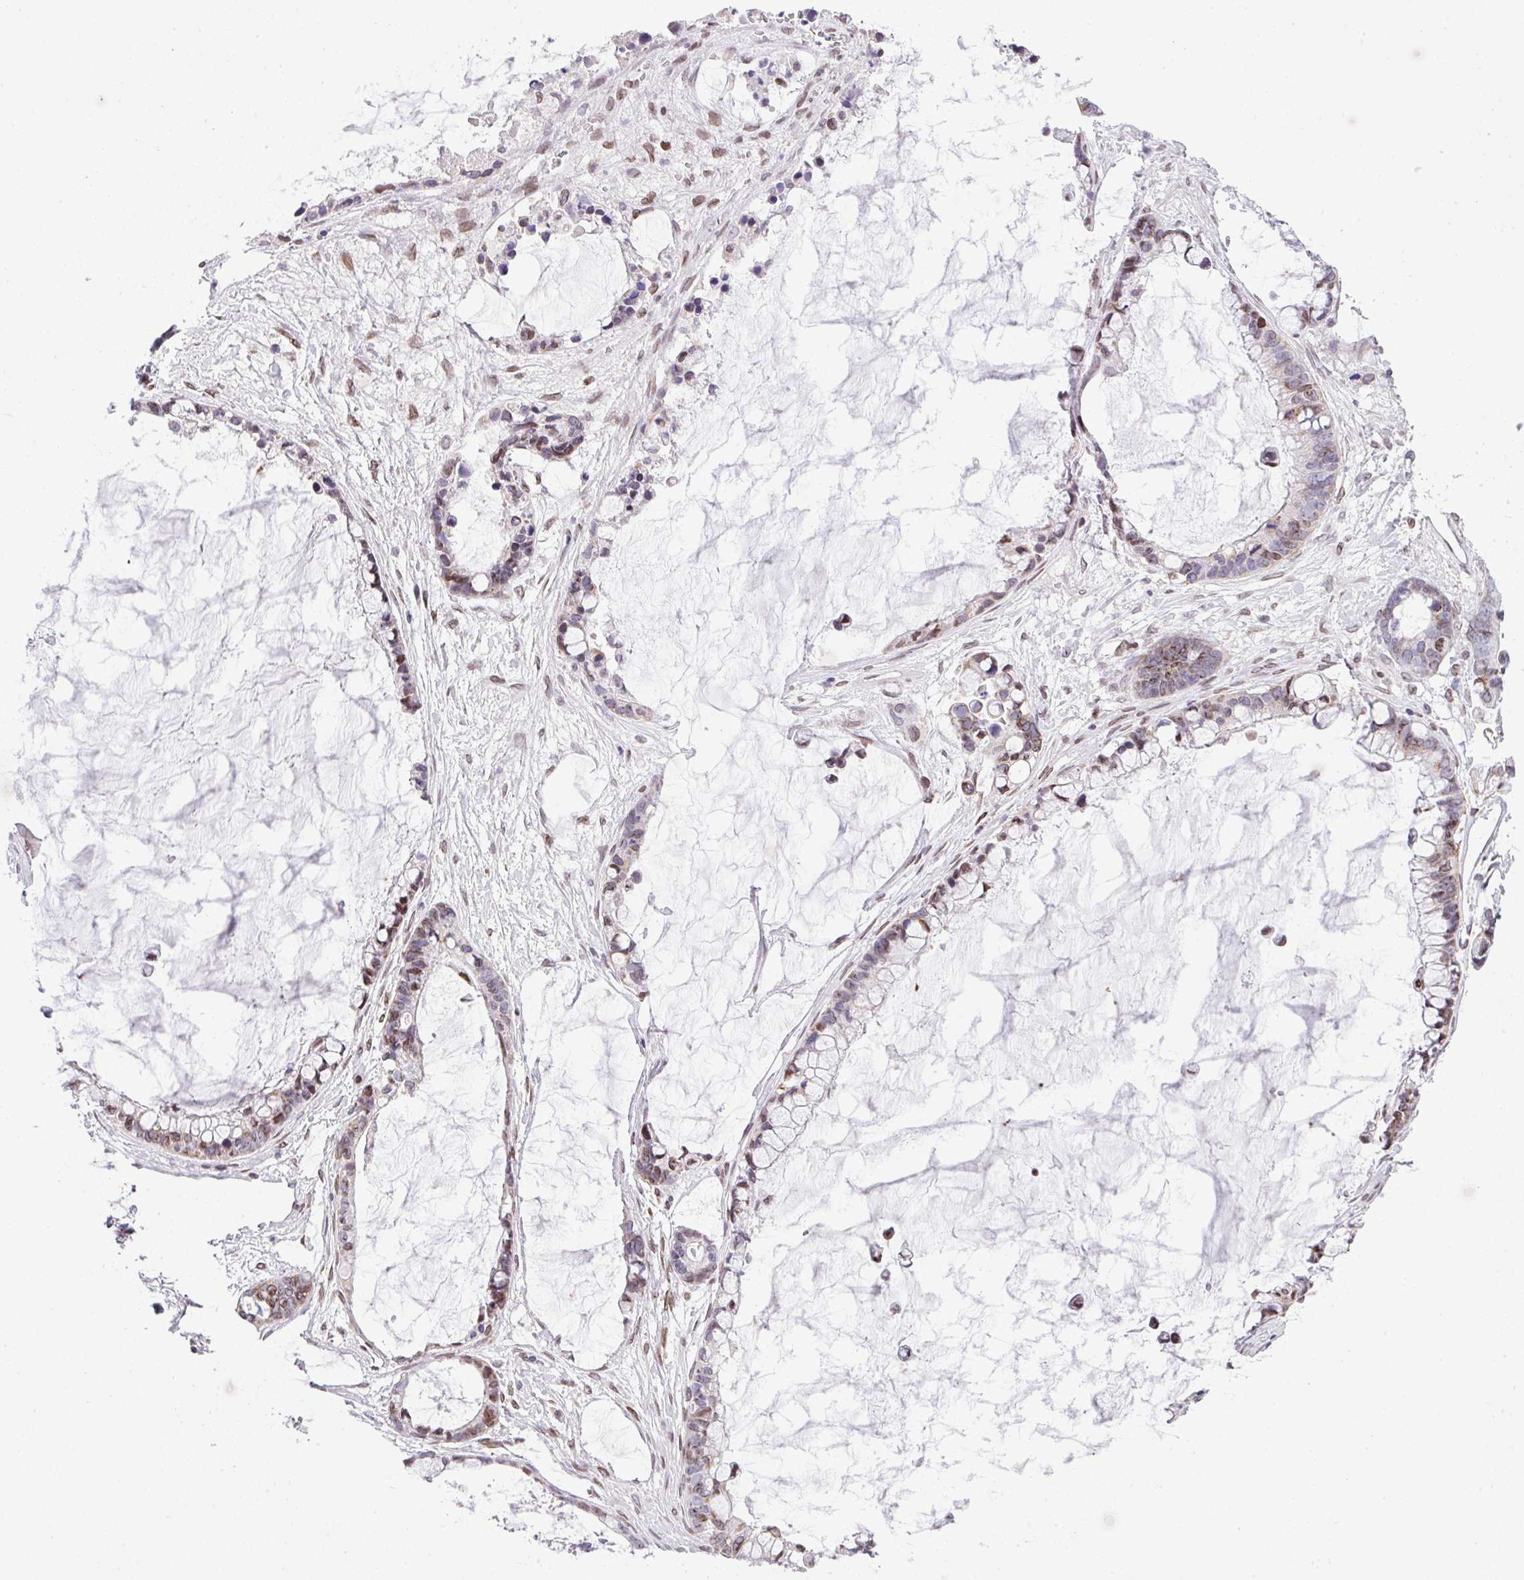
{"staining": {"intensity": "moderate", "quantity": "<25%", "location": "nuclear"}, "tissue": "ovarian cancer", "cell_type": "Tumor cells", "image_type": "cancer", "snomed": [{"axis": "morphology", "description": "Cystadenocarcinoma, mucinous, NOS"}, {"axis": "topography", "description": "Ovary"}], "caption": "Moderate nuclear expression for a protein is identified in approximately <25% of tumor cells of ovarian mucinous cystadenocarcinoma using immunohistochemistry.", "gene": "PLK1", "patient": {"sex": "female", "age": 63}}